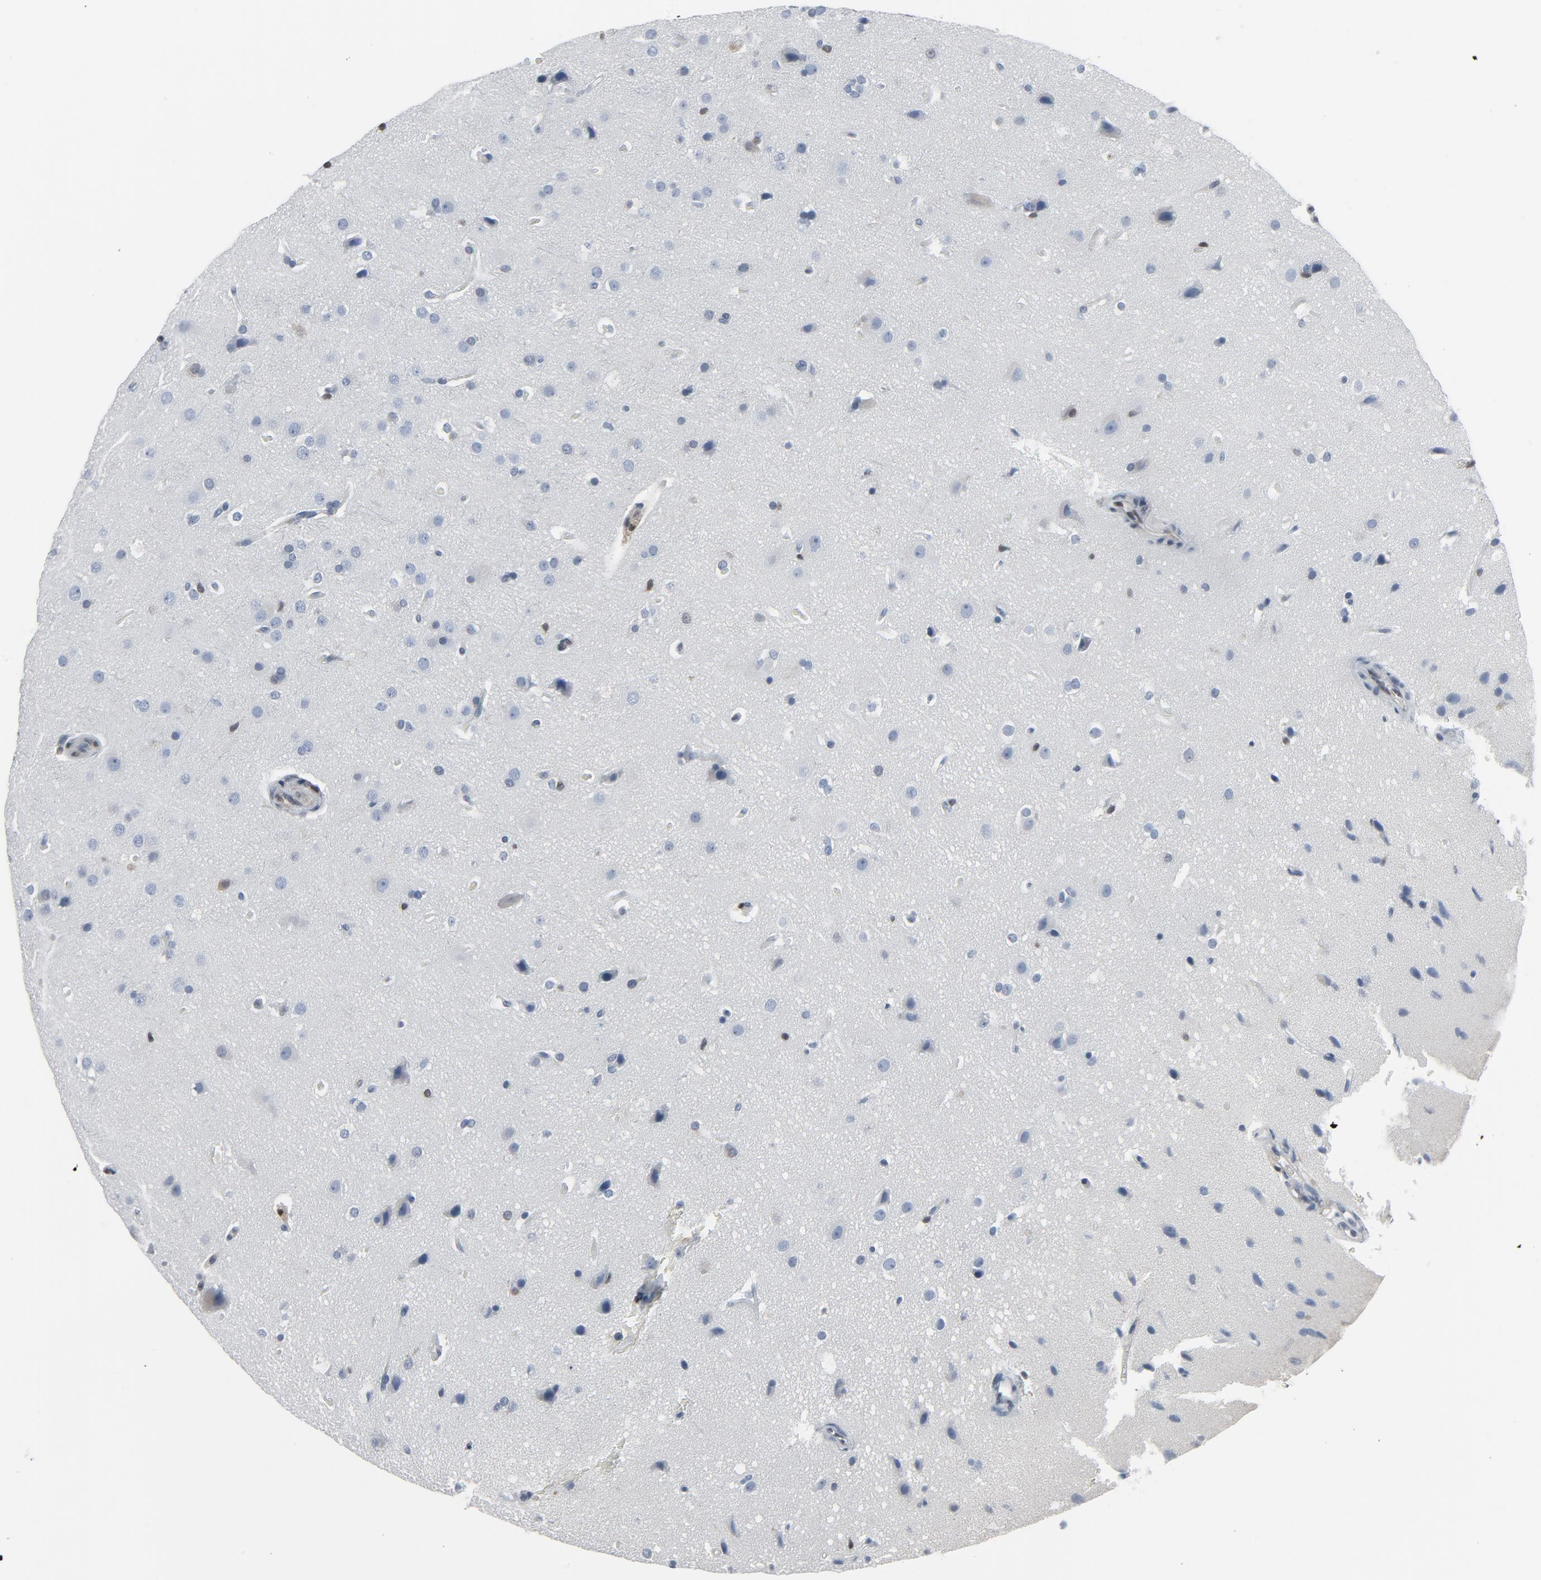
{"staining": {"intensity": "weak", "quantity": "<25%", "location": "cytoplasmic/membranous"}, "tissue": "glioma", "cell_type": "Tumor cells", "image_type": "cancer", "snomed": [{"axis": "morphology", "description": "Glioma, malignant, Low grade"}, {"axis": "topography", "description": "Cerebral cortex"}], "caption": "High magnification brightfield microscopy of glioma stained with DAB (brown) and counterstained with hematoxylin (blue): tumor cells show no significant expression.", "gene": "STAT5A", "patient": {"sex": "female", "age": 47}}